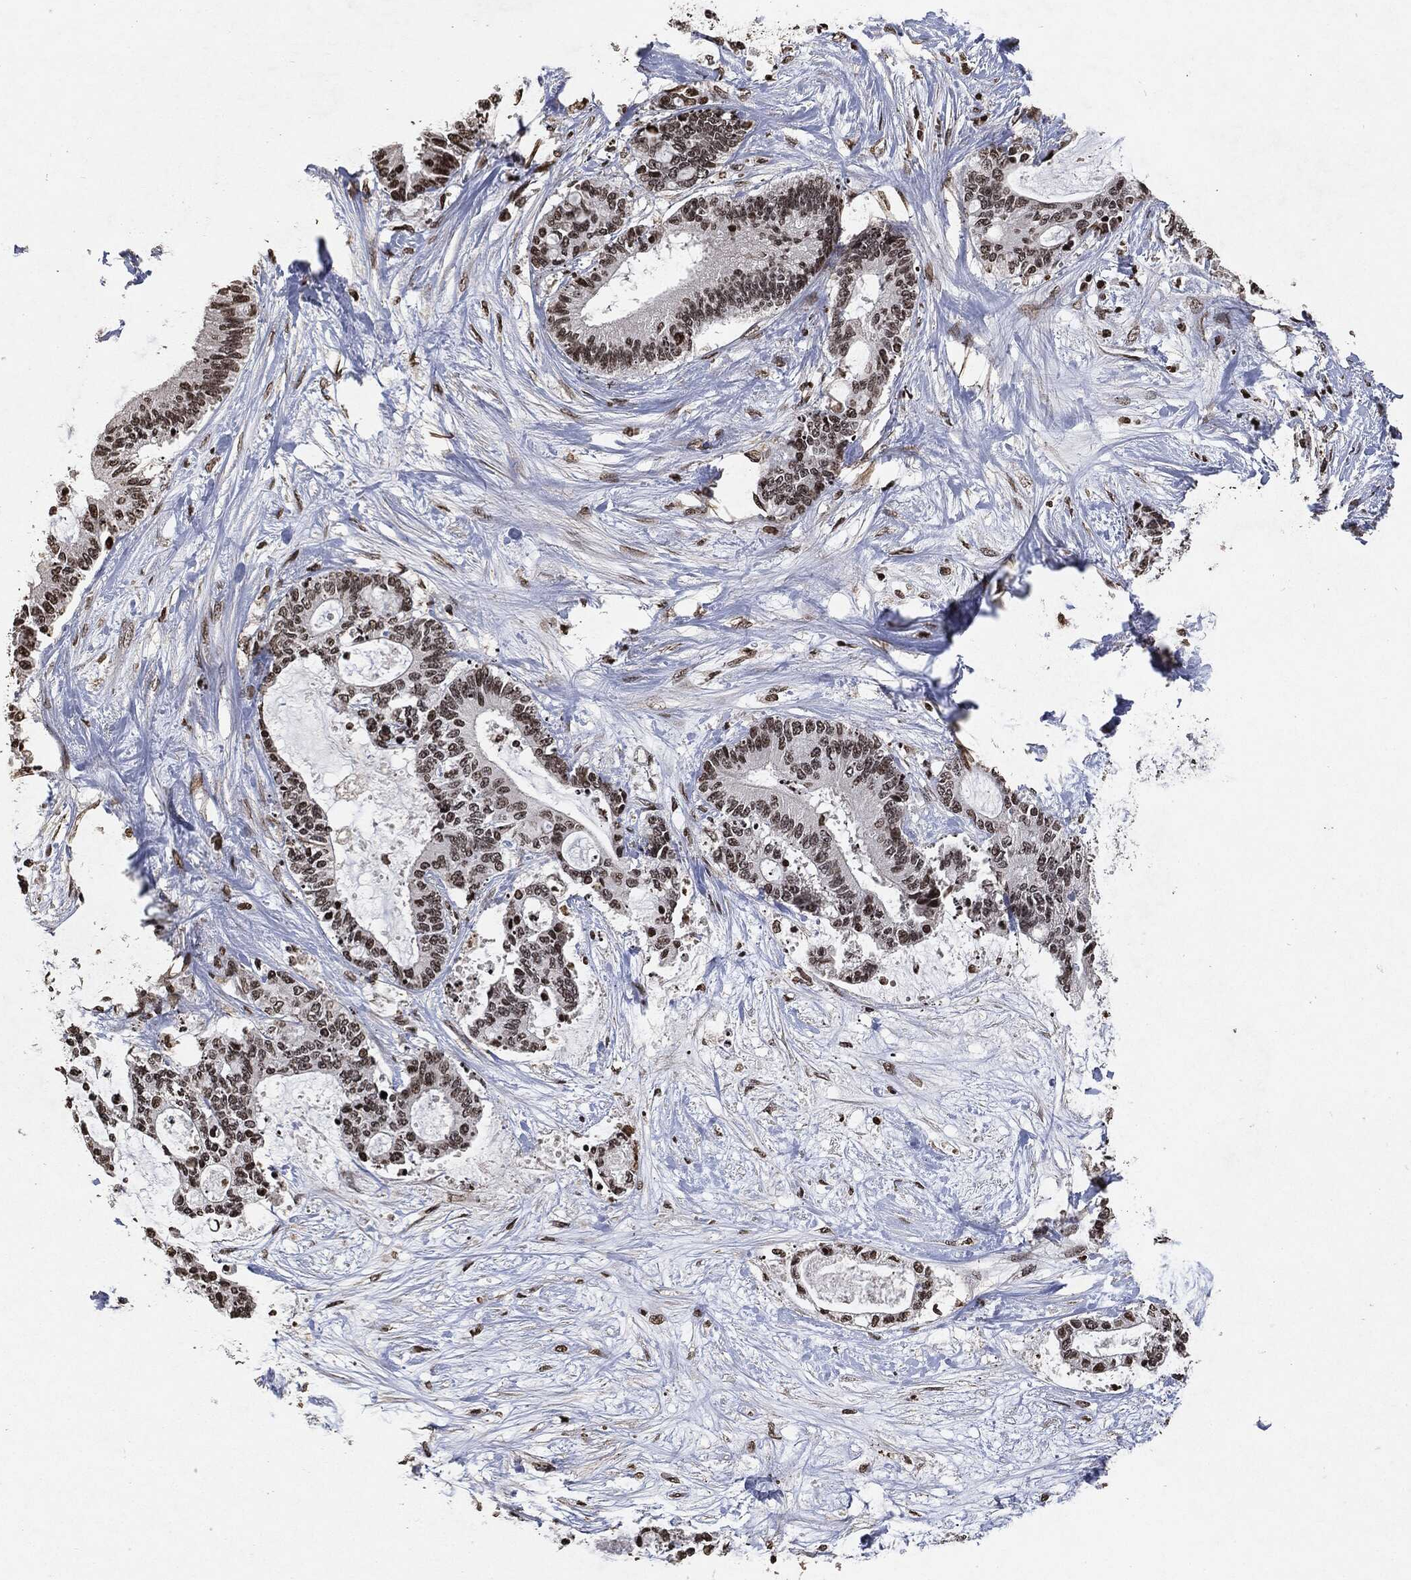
{"staining": {"intensity": "weak", "quantity": "<25%", "location": "nuclear"}, "tissue": "liver cancer", "cell_type": "Tumor cells", "image_type": "cancer", "snomed": [{"axis": "morphology", "description": "Cholangiocarcinoma"}, {"axis": "topography", "description": "Liver"}], "caption": "The micrograph exhibits no staining of tumor cells in liver cholangiocarcinoma.", "gene": "JUN", "patient": {"sex": "female", "age": 73}}